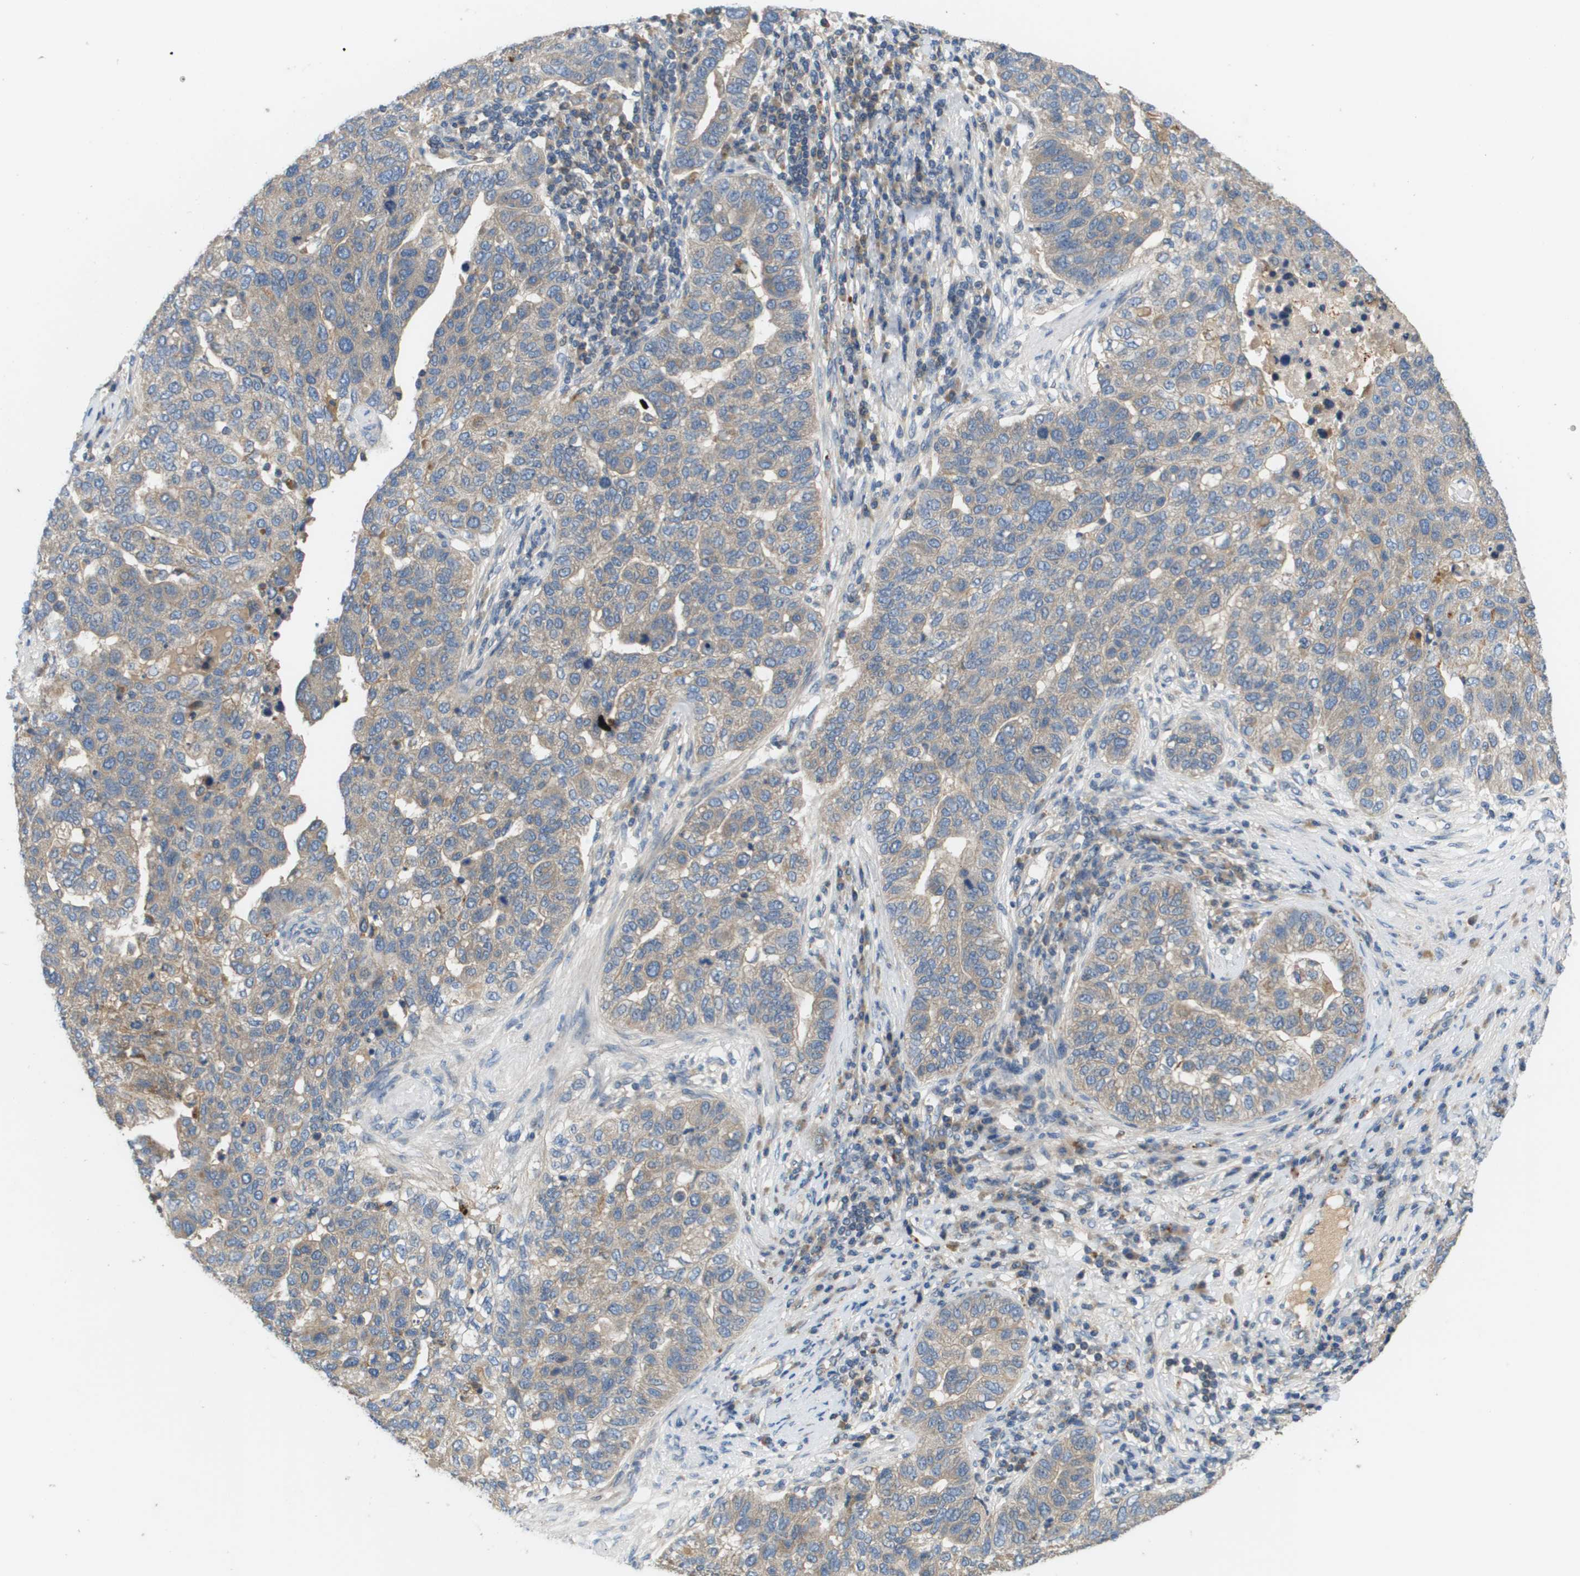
{"staining": {"intensity": "weak", "quantity": "25%-75%", "location": "cytoplasmic/membranous"}, "tissue": "pancreatic cancer", "cell_type": "Tumor cells", "image_type": "cancer", "snomed": [{"axis": "morphology", "description": "Adenocarcinoma, NOS"}, {"axis": "topography", "description": "Pancreas"}], "caption": "Protein expression analysis of human pancreatic cancer reveals weak cytoplasmic/membranous positivity in approximately 25%-75% of tumor cells. (DAB IHC, brown staining for protein, blue staining for nuclei).", "gene": "SLC25A20", "patient": {"sex": "female", "age": 61}}